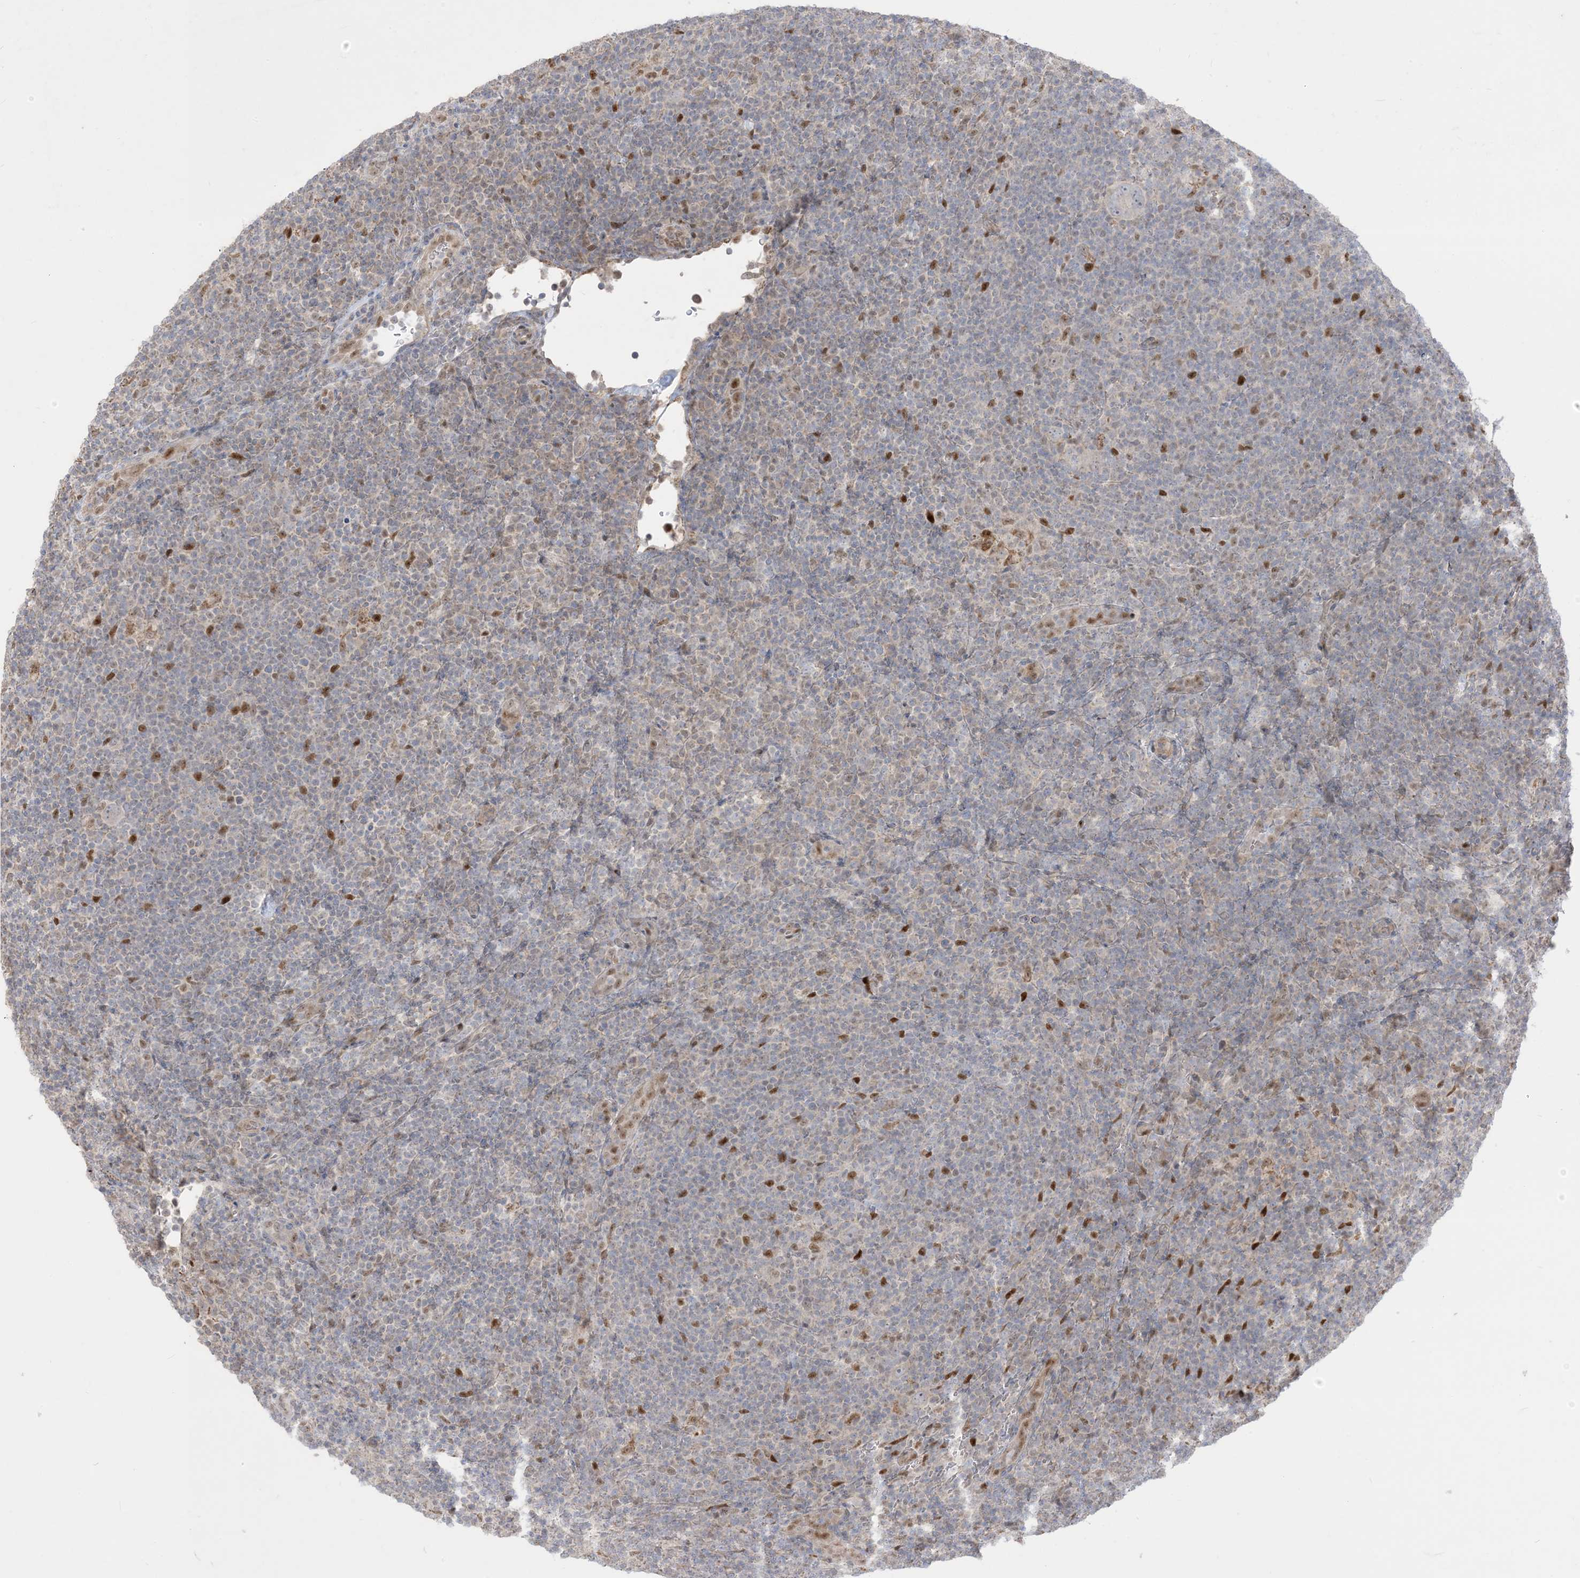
{"staining": {"intensity": "negative", "quantity": "none", "location": "none"}, "tissue": "lymphoma", "cell_type": "Tumor cells", "image_type": "cancer", "snomed": [{"axis": "morphology", "description": "Hodgkin's disease, NOS"}, {"axis": "topography", "description": "Lymph node"}], "caption": "Immunohistochemistry of Hodgkin's disease shows no expression in tumor cells.", "gene": "BHLHE40", "patient": {"sex": "female", "age": 57}}